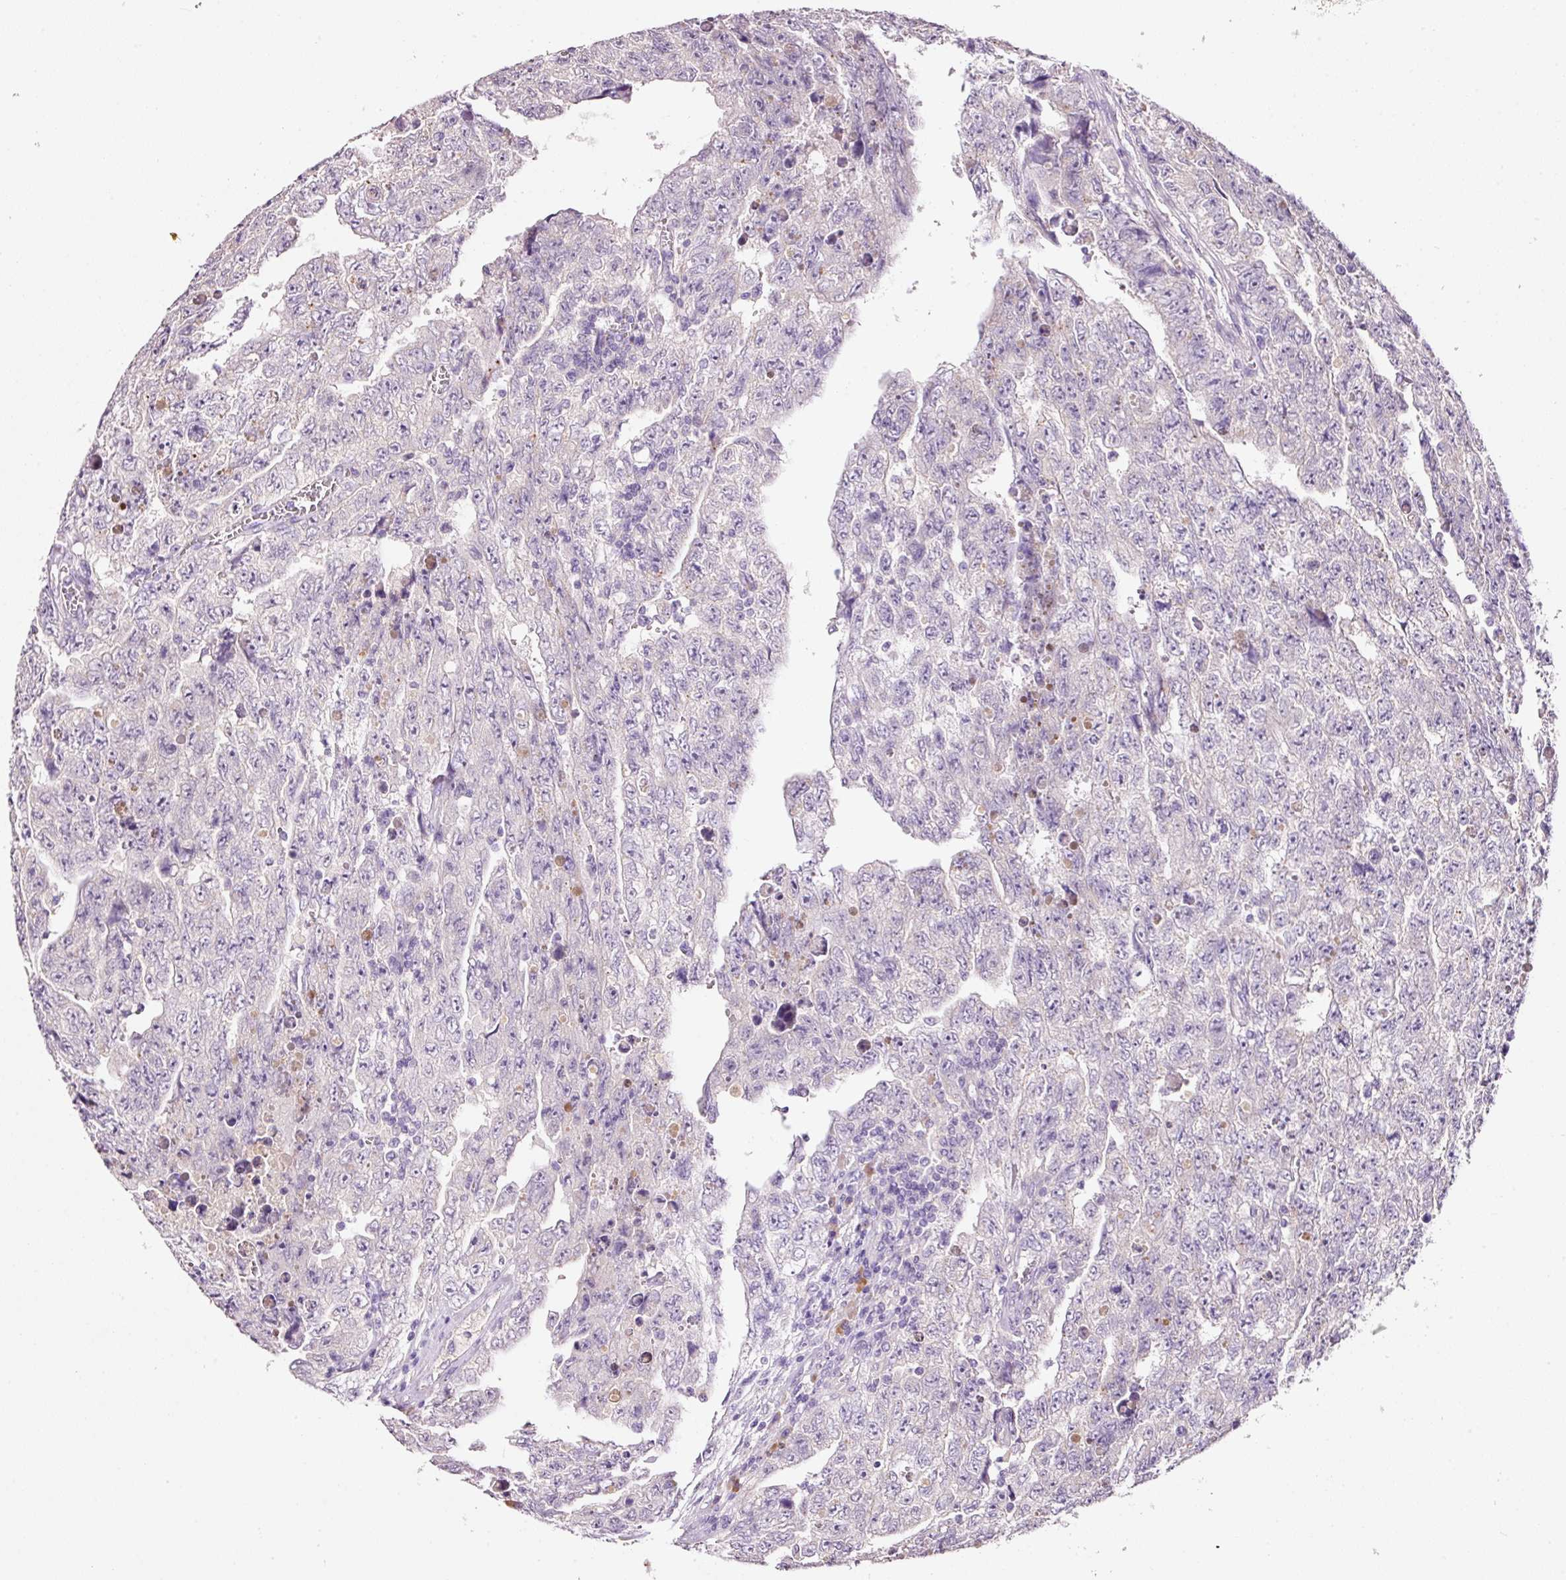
{"staining": {"intensity": "negative", "quantity": "none", "location": "none"}, "tissue": "testis cancer", "cell_type": "Tumor cells", "image_type": "cancer", "snomed": [{"axis": "morphology", "description": "Carcinoma, Embryonal, NOS"}, {"axis": "topography", "description": "Testis"}], "caption": "DAB (3,3'-diaminobenzidine) immunohistochemical staining of human testis cancer (embryonal carcinoma) shows no significant expression in tumor cells.", "gene": "TENT5C", "patient": {"sex": "male", "age": 28}}